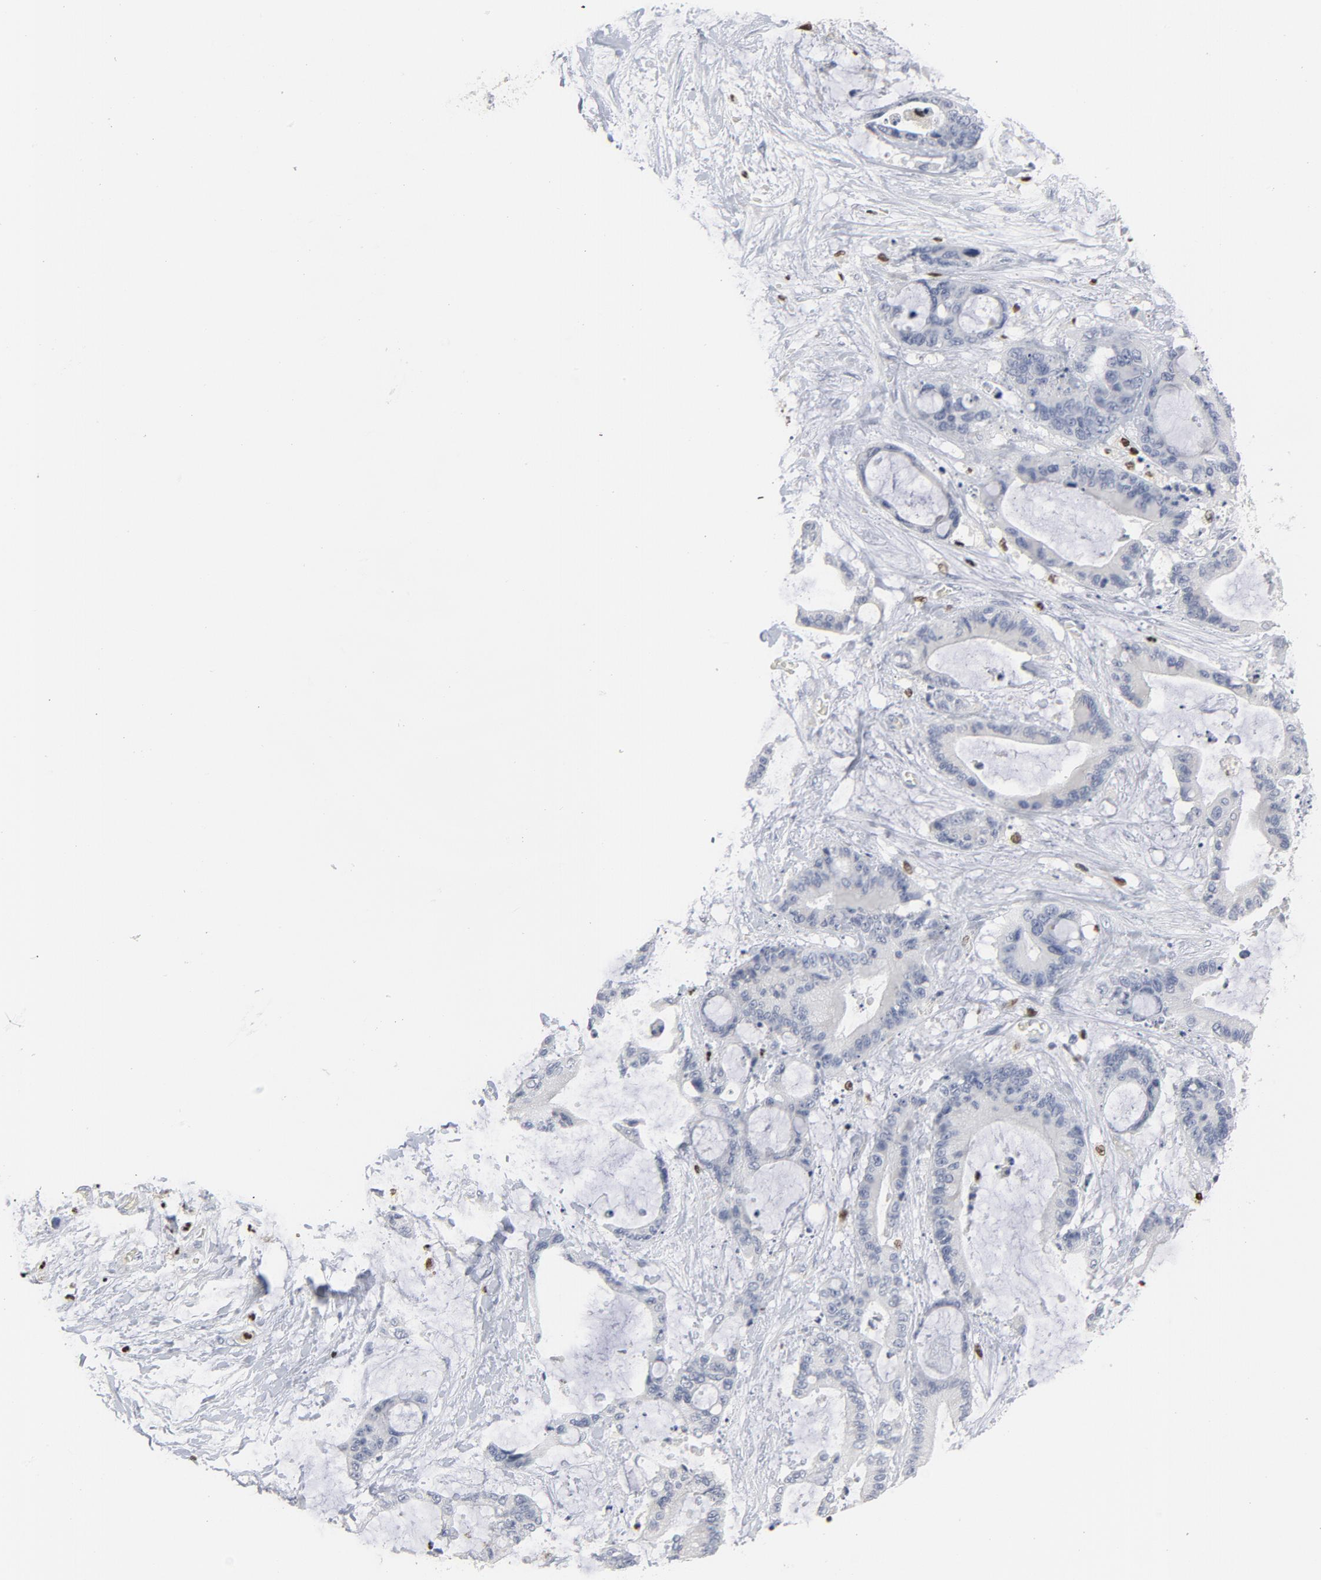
{"staining": {"intensity": "negative", "quantity": "none", "location": "none"}, "tissue": "liver cancer", "cell_type": "Tumor cells", "image_type": "cancer", "snomed": [{"axis": "morphology", "description": "Cholangiocarcinoma"}, {"axis": "topography", "description": "Liver"}], "caption": "DAB (3,3'-diaminobenzidine) immunohistochemical staining of human liver cancer demonstrates no significant staining in tumor cells.", "gene": "SPI1", "patient": {"sex": "female", "age": 73}}